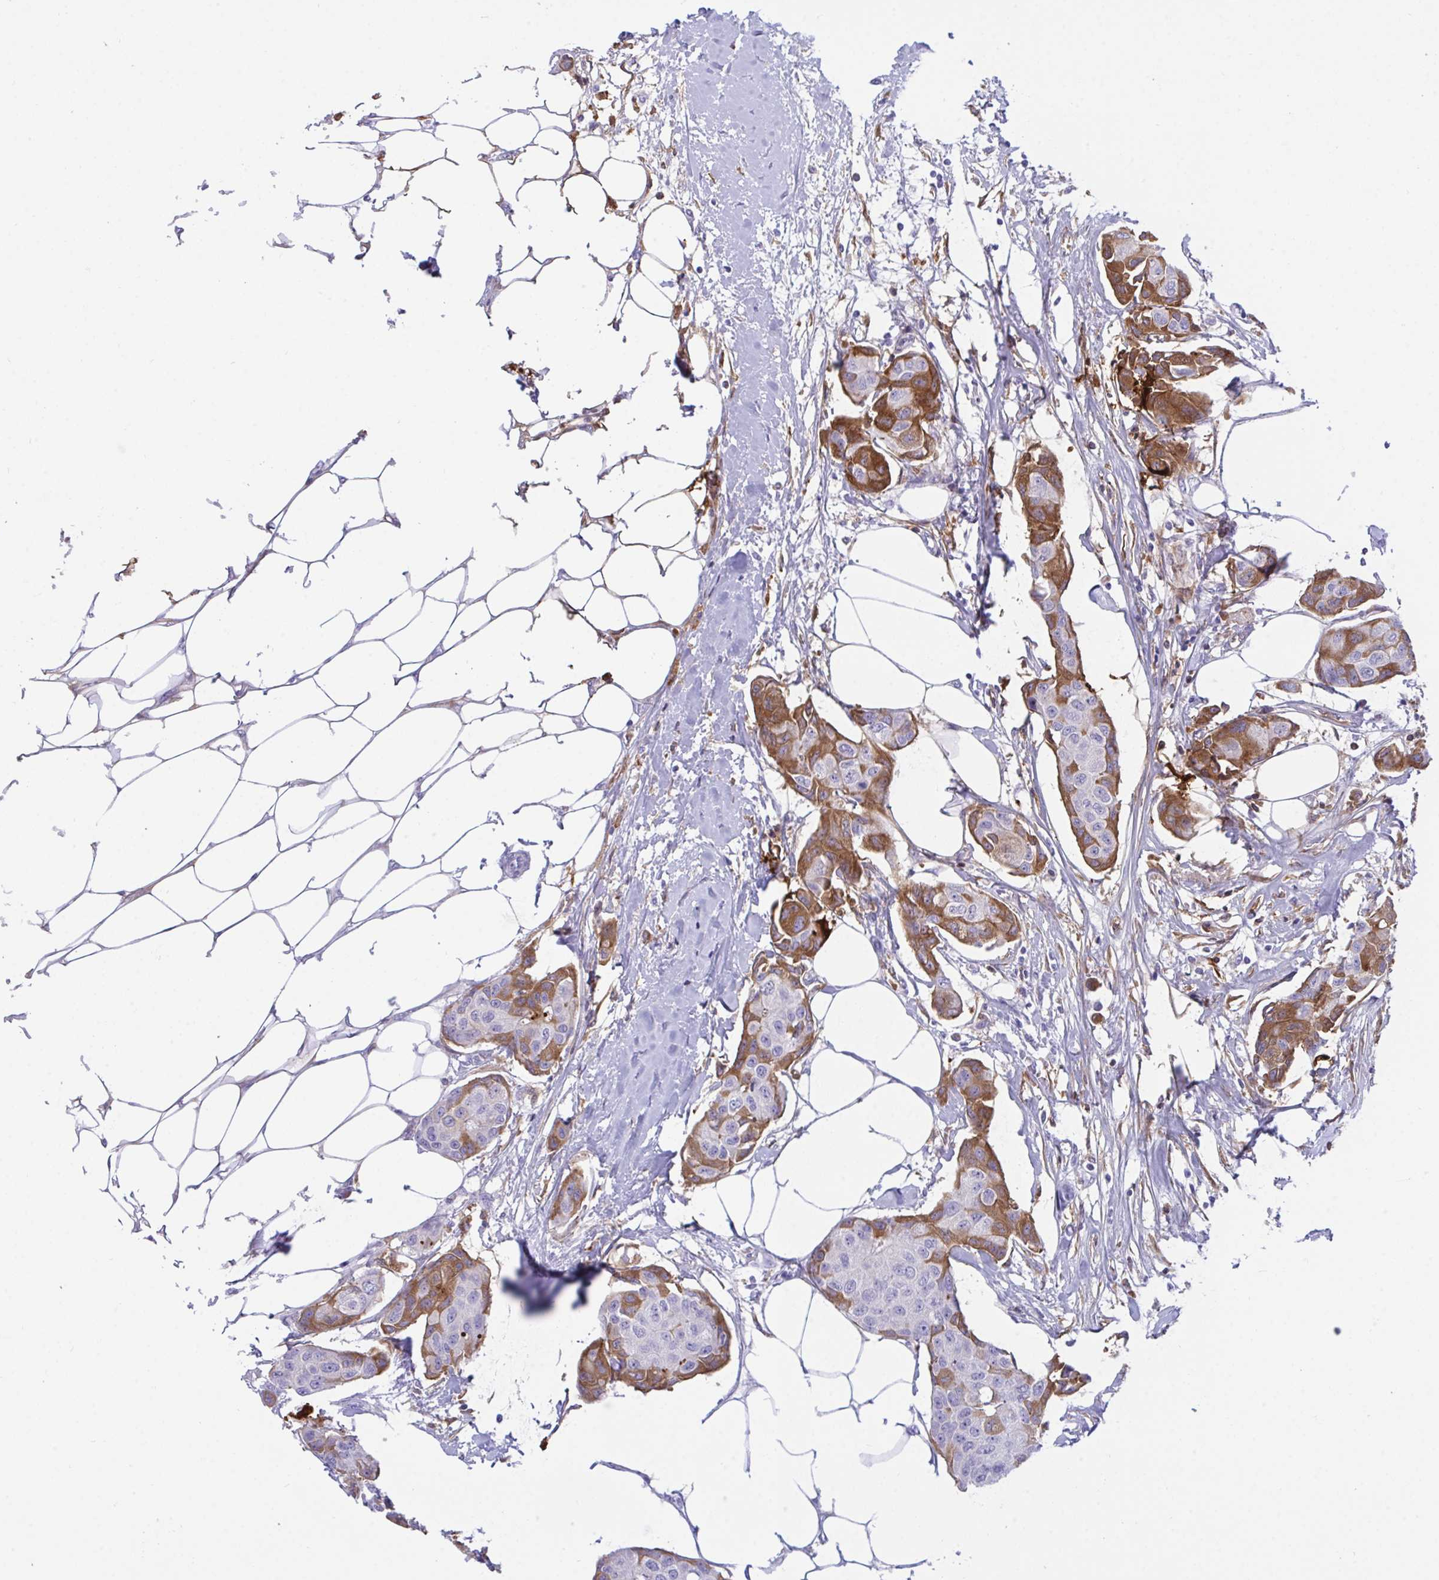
{"staining": {"intensity": "moderate", "quantity": "25%-75%", "location": "cytoplasmic/membranous"}, "tissue": "breast cancer", "cell_type": "Tumor cells", "image_type": "cancer", "snomed": [{"axis": "morphology", "description": "Duct carcinoma"}, {"axis": "topography", "description": "Breast"}, {"axis": "topography", "description": "Lymph node"}], "caption": "The immunohistochemical stain labels moderate cytoplasmic/membranous positivity in tumor cells of invasive ductal carcinoma (breast) tissue.", "gene": "F2", "patient": {"sex": "female", "age": 80}}